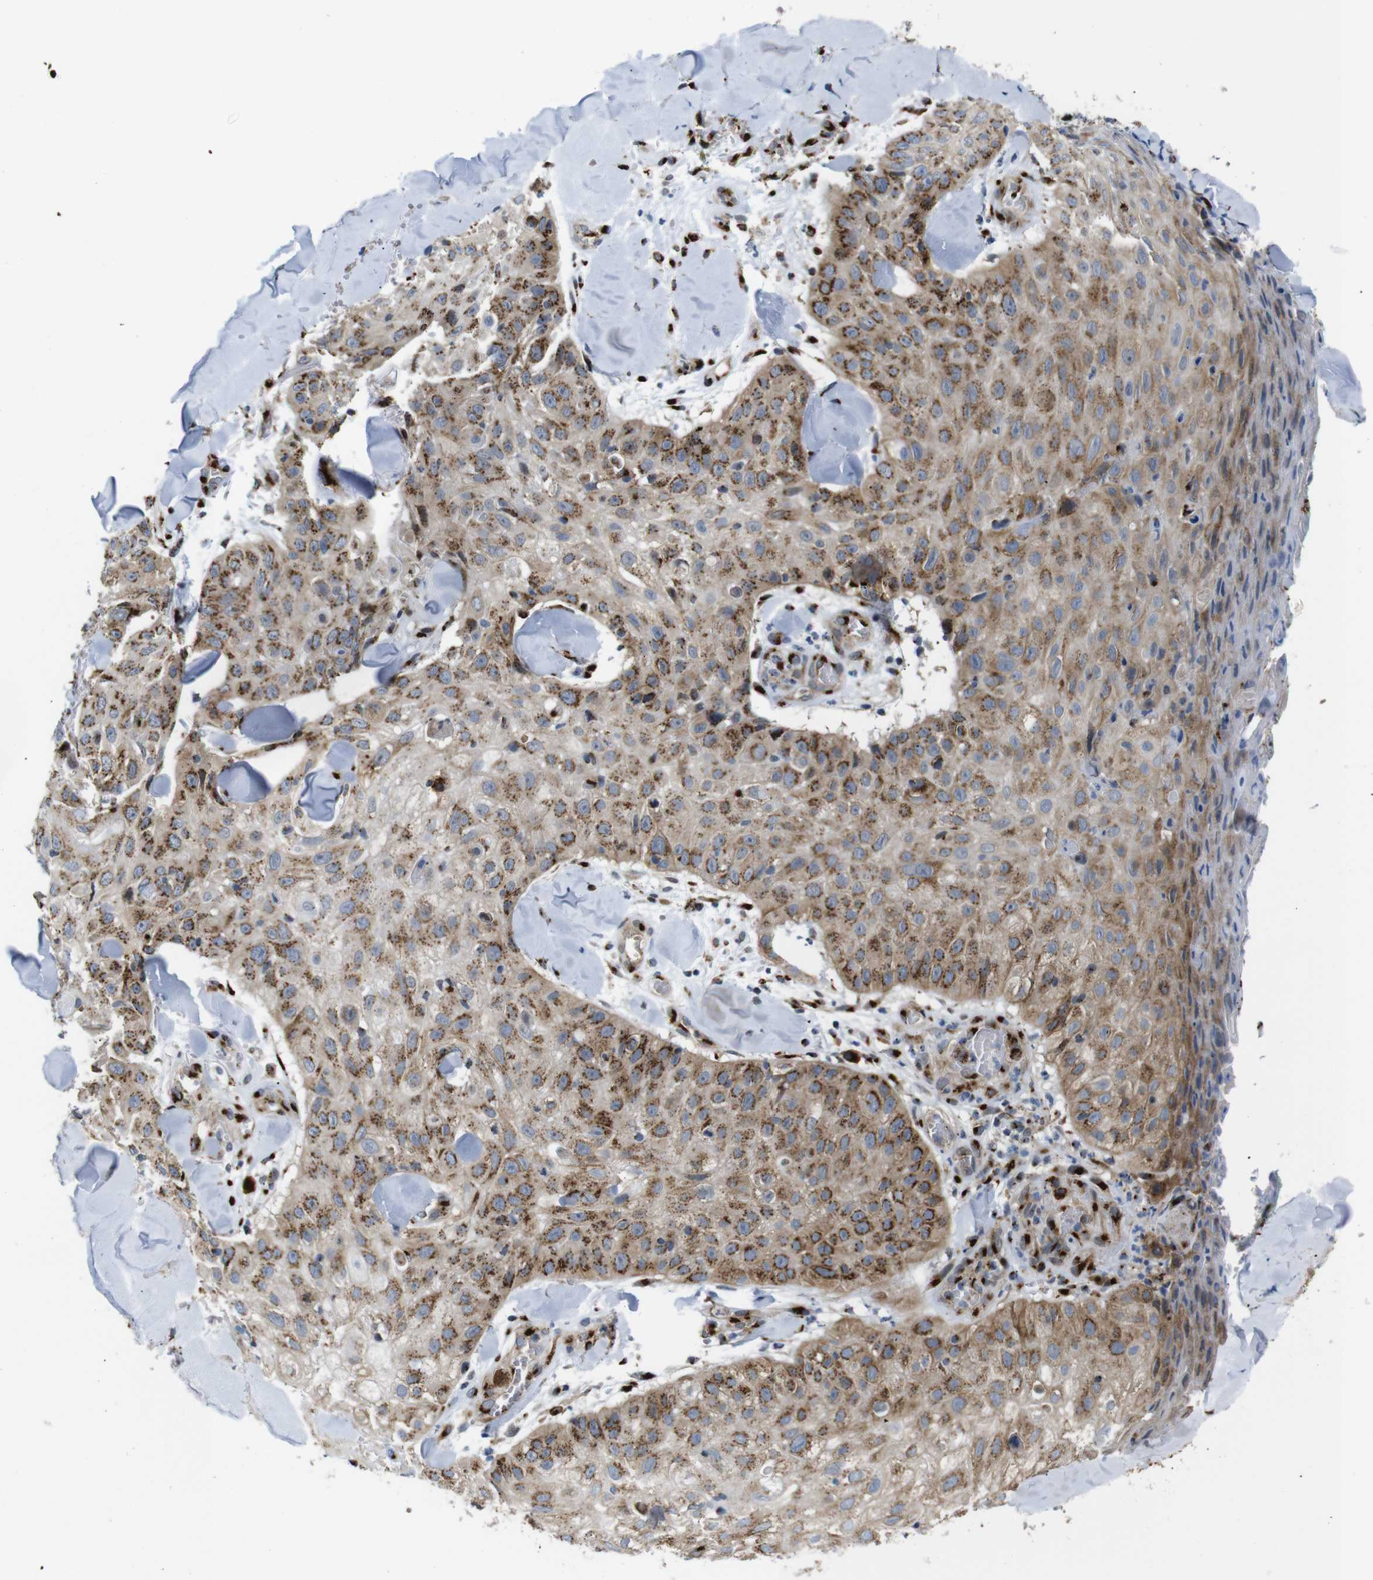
{"staining": {"intensity": "moderate", "quantity": ">75%", "location": "cytoplasmic/membranous"}, "tissue": "skin cancer", "cell_type": "Tumor cells", "image_type": "cancer", "snomed": [{"axis": "morphology", "description": "Squamous cell carcinoma, NOS"}, {"axis": "topography", "description": "Skin"}], "caption": "An IHC photomicrograph of neoplastic tissue is shown. Protein staining in brown shows moderate cytoplasmic/membranous positivity in skin squamous cell carcinoma within tumor cells. (Brightfield microscopy of DAB IHC at high magnification).", "gene": "TGOLN2", "patient": {"sex": "male", "age": 86}}